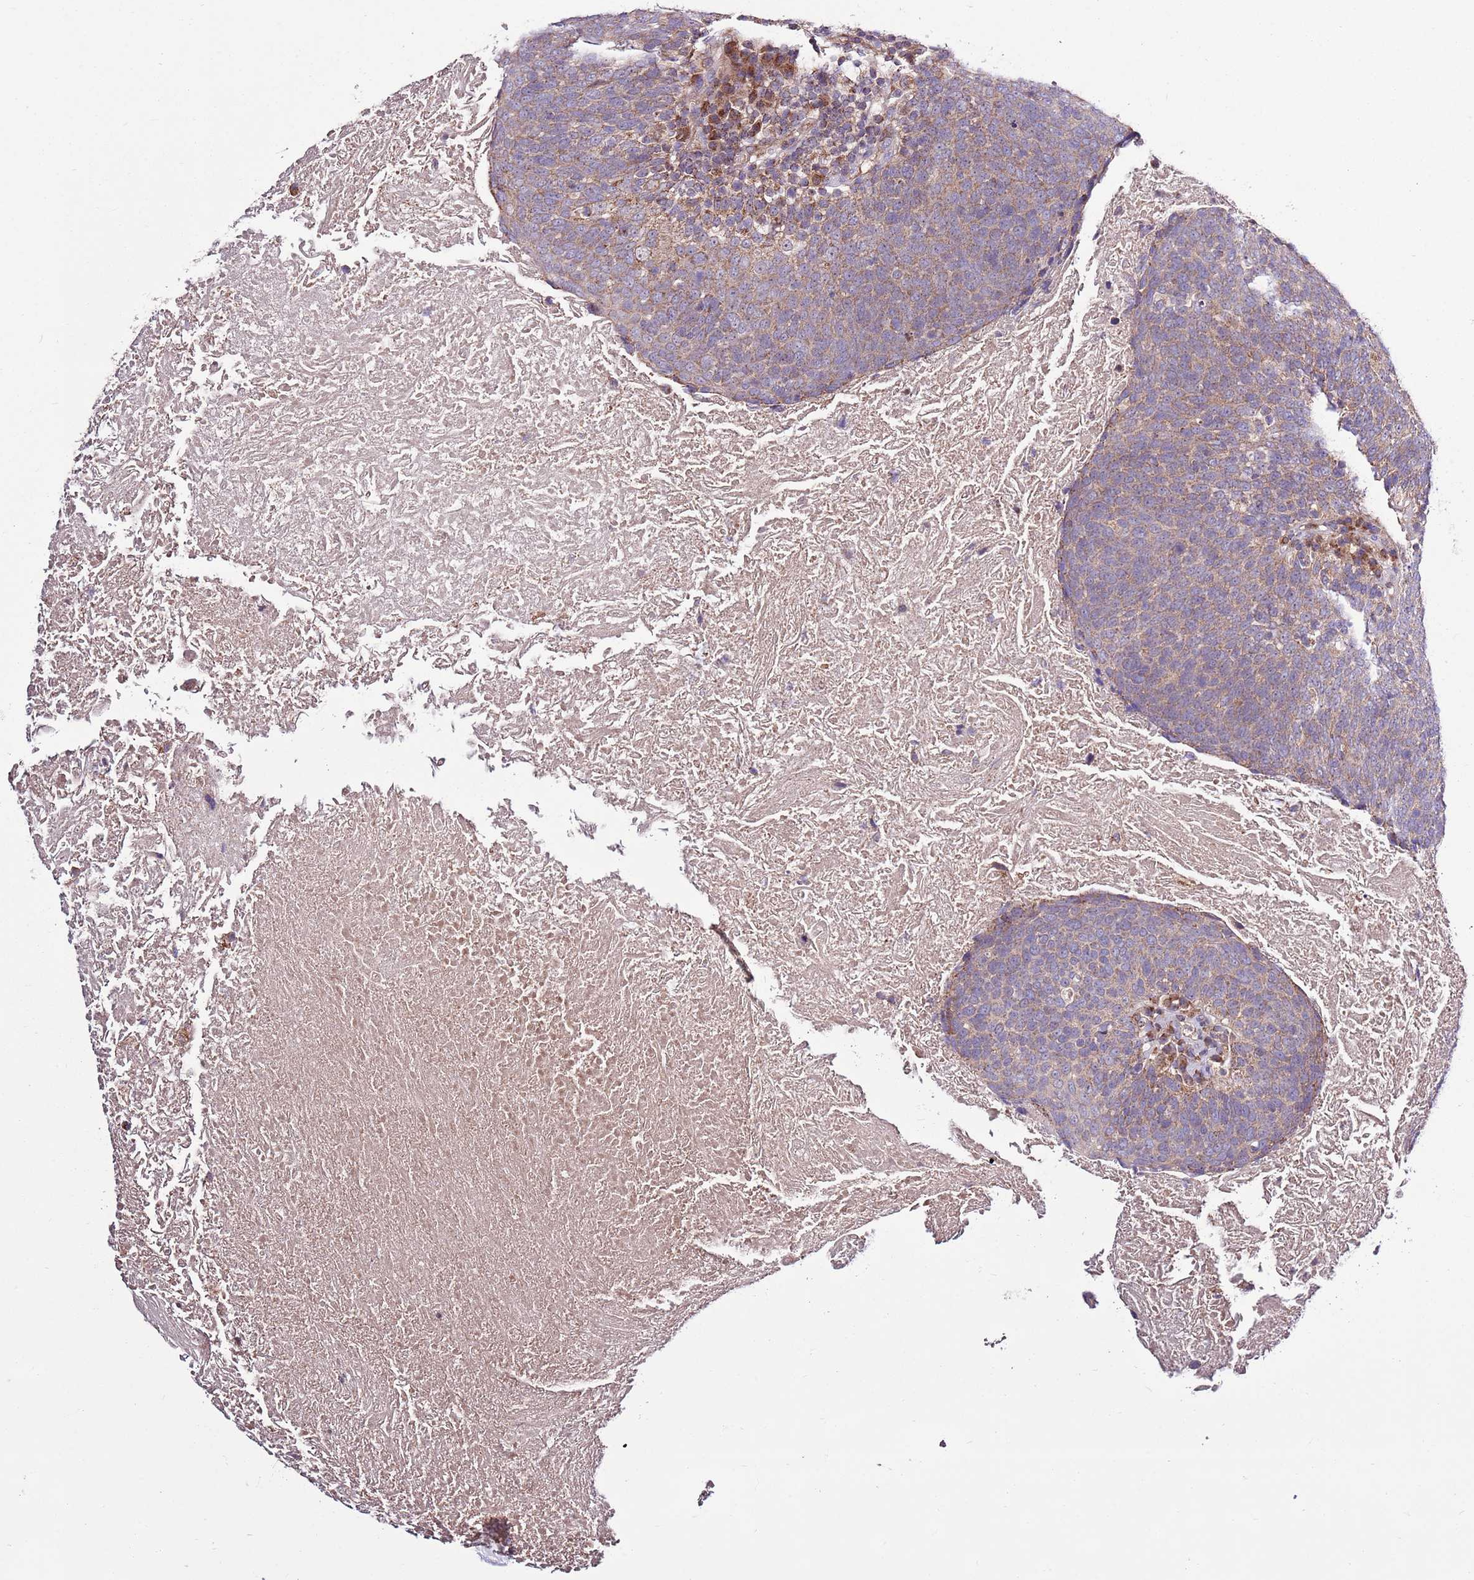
{"staining": {"intensity": "weak", "quantity": ">75%", "location": "cytoplasmic/membranous"}, "tissue": "head and neck cancer", "cell_type": "Tumor cells", "image_type": "cancer", "snomed": [{"axis": "morphology", "description": "Squamous cell carcinoma, NOS"}, {"axis": "morphology", "description": "Squamous cell carcinoma, metastatic, NOS"}, {"axis": "topography", "description": "Lymph node"}, {"axis": "topography", "description": "Head-Neck"}], "caption": "Tumor cells demonstrate weak cytoplasmic/membranous staining in about >75% of cells in head and neck metastatic squamous cell carcinoma.", "gene": "SMG1", "patient": {"sex": "male", "age": 62}}